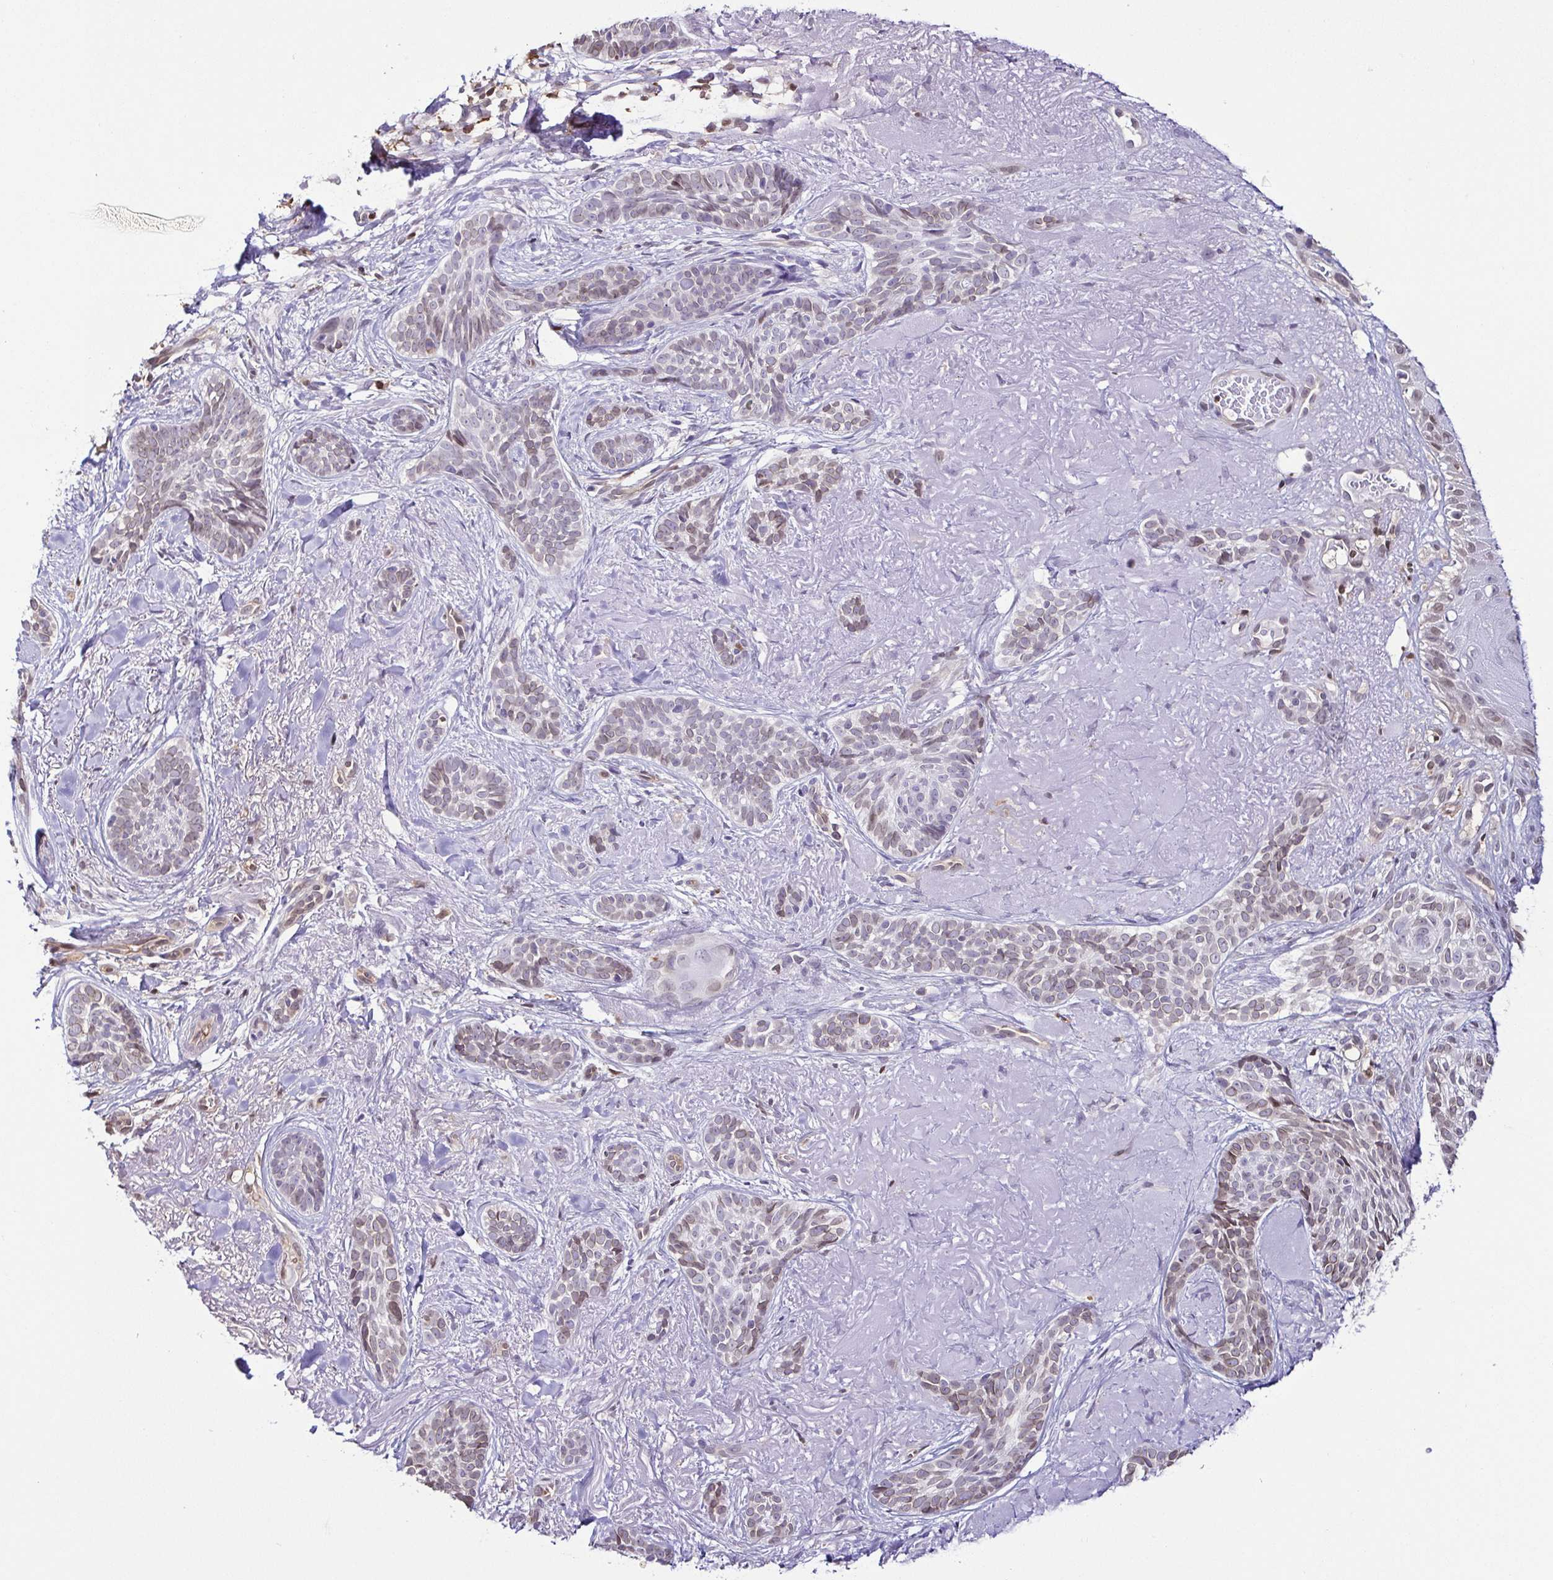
{"staining": {"intensity": "weak", "quantity": "<25%", "location": "nuclear"}, "tissue": "skin cancer", "cell_type": "Tumor cells", "image_type": "cancer", "snomed": [{"axis": "morphology", "description": "Basal cell carcinoma"}, {"axis": "morphology", "description": "BCC, high aggressive"}, {"axis": "topography", "description": "Skin"}], "caption": "Immunohistochemical staining of human skin cancer exhibits no significant expression in tumor cells. (DAB immunohistochemistry with hematoxylin counter stain).", "gene": "PSMB9", "patient": {"sex": "female", "age": 79}}